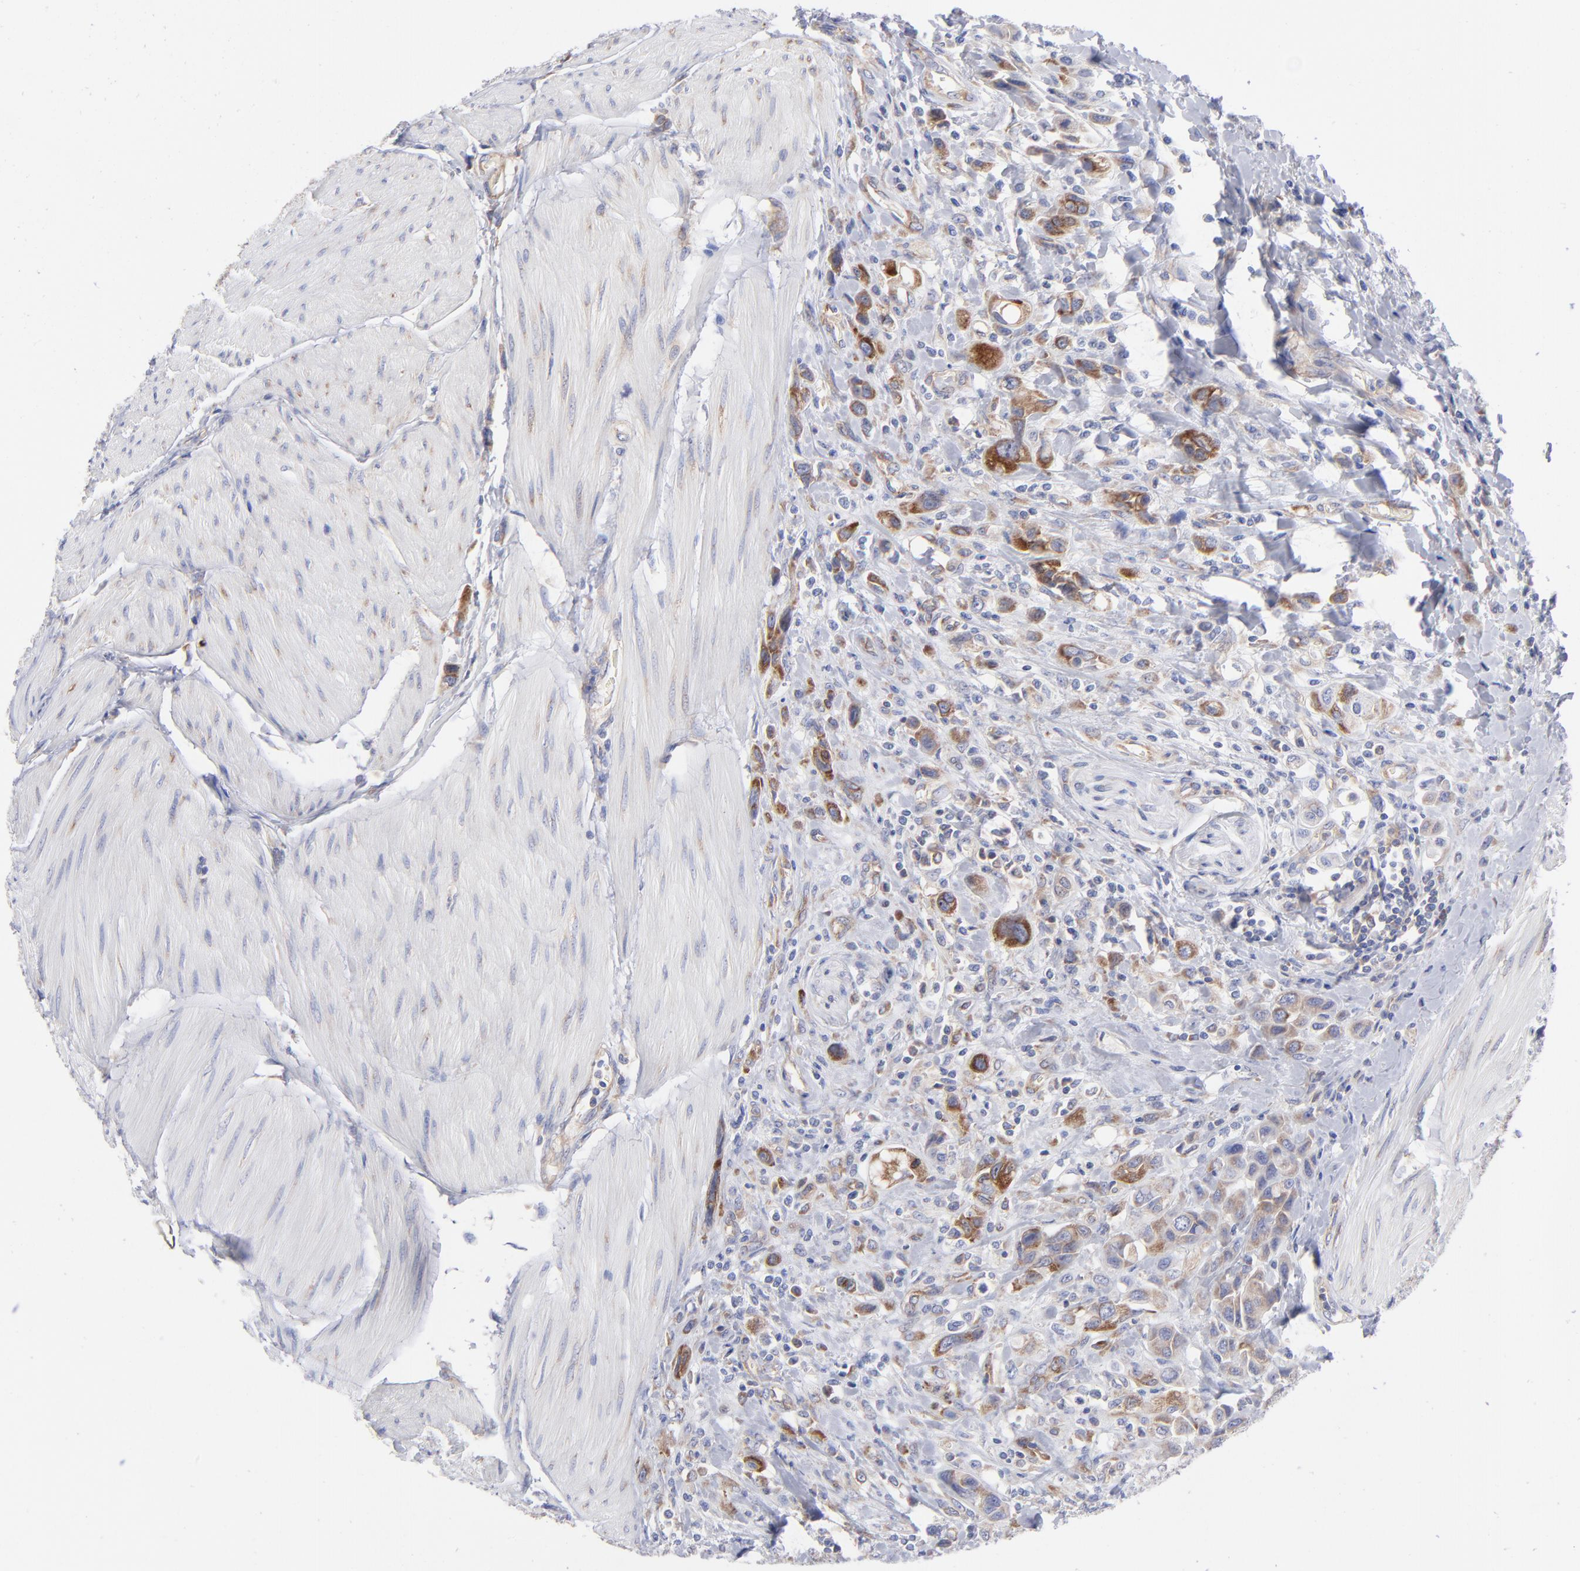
{"staining": {"intensity": "moderate", "quantity": ">75%", "location": "cytoplasmic/membranous"}, "tissue": "urothelial cancer", "cell_type": "Tumor cells", "image_type": "cancer", "snomed": [{"axis": "morphology", "description": "Urothelial carcinoma, High grade"}, {"axis": "topography", "description": "Urinary bladder"}], "caption": "Approximately >75% of tumor cells in urothelial carcinoma (high-grade) show moderate cytoplasmic/membranous protein expression as visualized by brown immunohistochemical staining.", "gene": "EIF2AK2", "patient": {"sex": "male", "age": 50}}